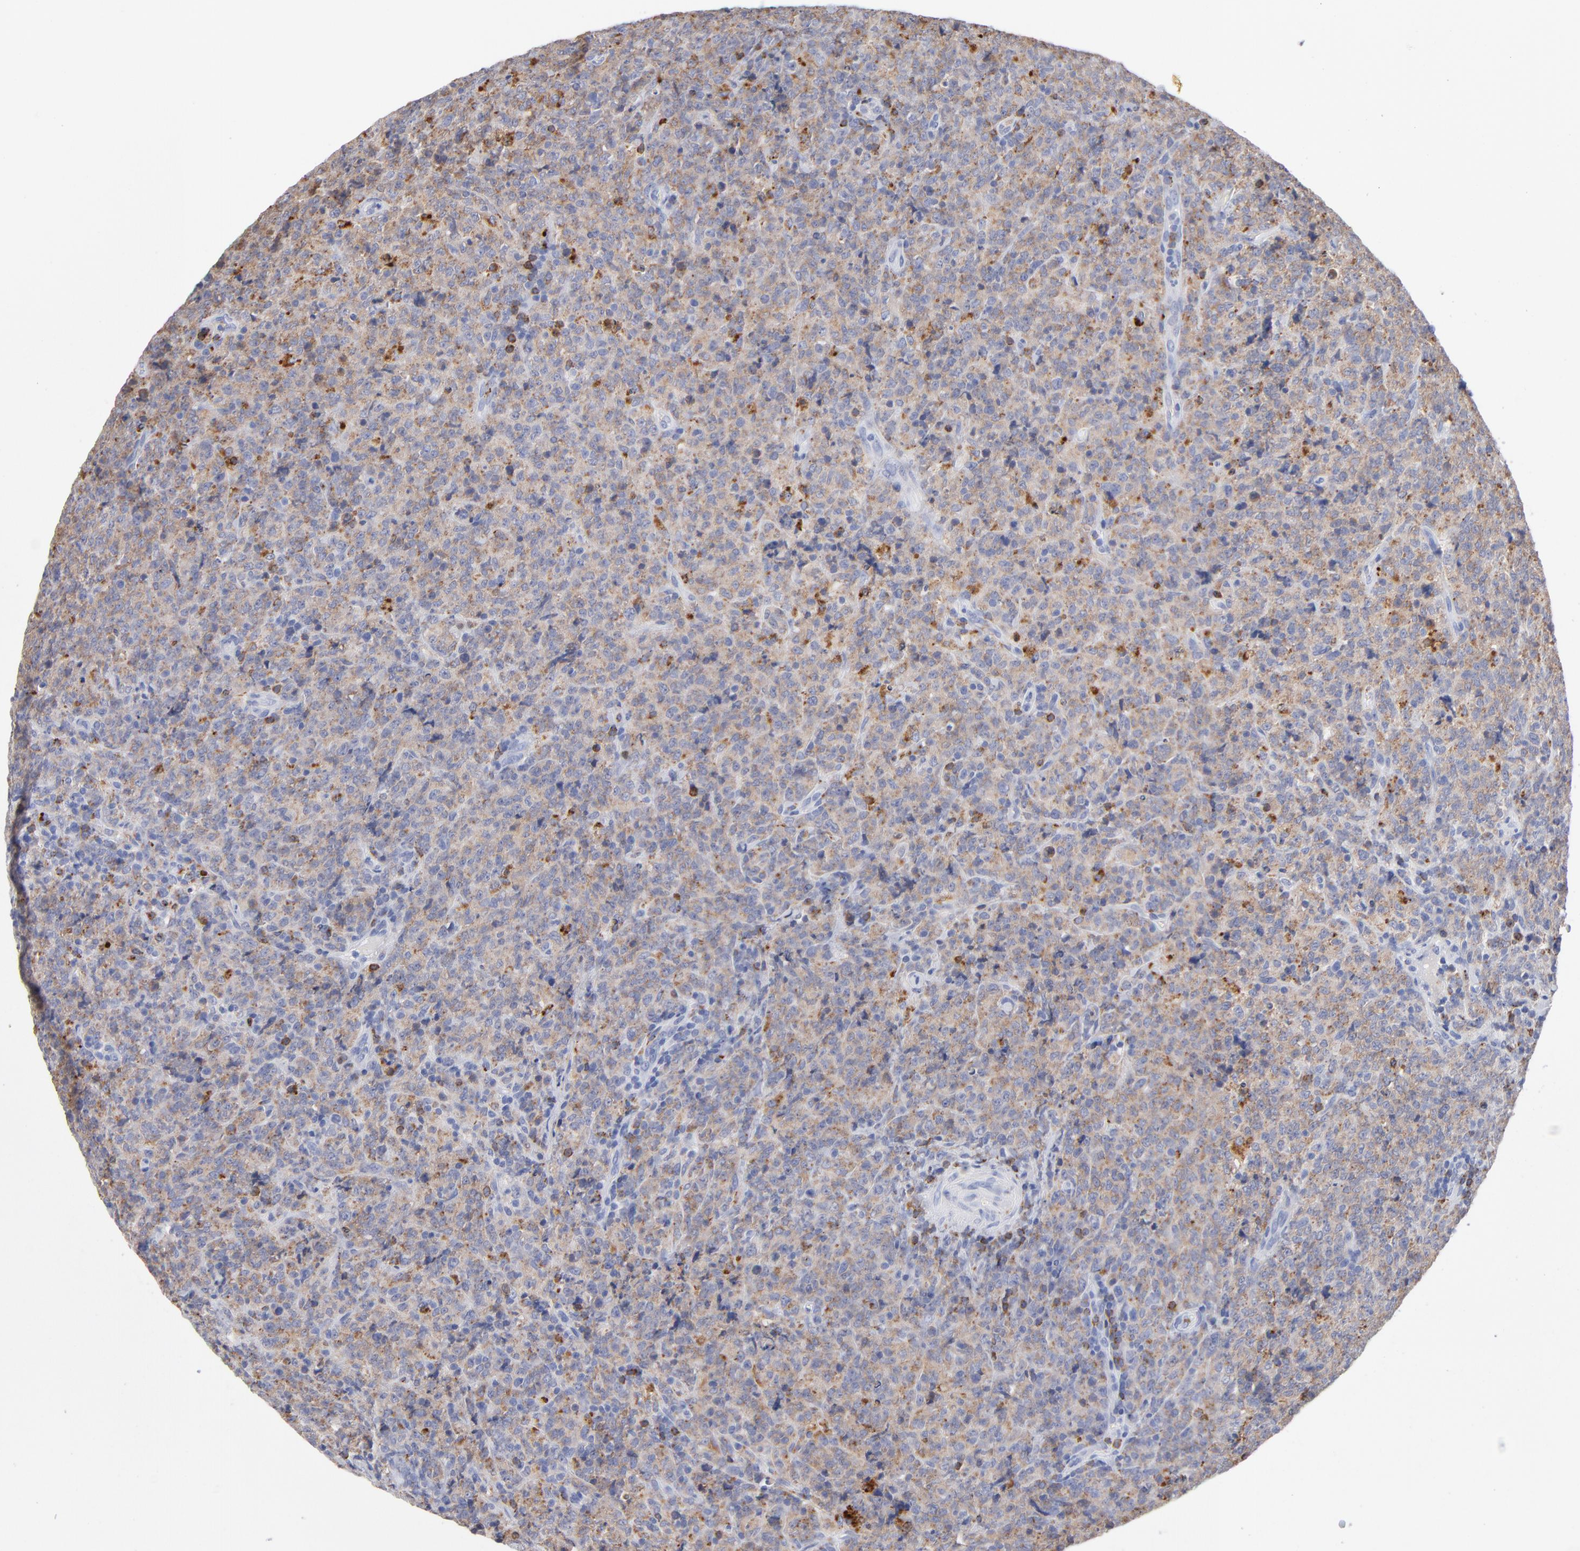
{"staining": {"intensity": "weak", "quantity": ">75%", "location": "cytoplasmic/membranous"}, "tissue": "lymphoma", "cell_type": "Tumor cells", "image_type": "cancer", "snomed": [{"axis": "morphology", "description": "Malignant lymphoma, non-Hodgkin's type, High grade"}, {"axis": "topography", "description": "Tonsil"}], "caption": "A high-resolution histopathology image shows IHC staining of high-grade malignant lymphoma, non-Hodgkin's type, which displays weak cytoplasmic/membranous positivity in about >75% of tumor cells. (DAB (3,3'-diaminobenzidine) = brown stain, brightfield microscopy at high magnification).", "gene": "CD180", "patient": {"sex": "female", "age": 36}}